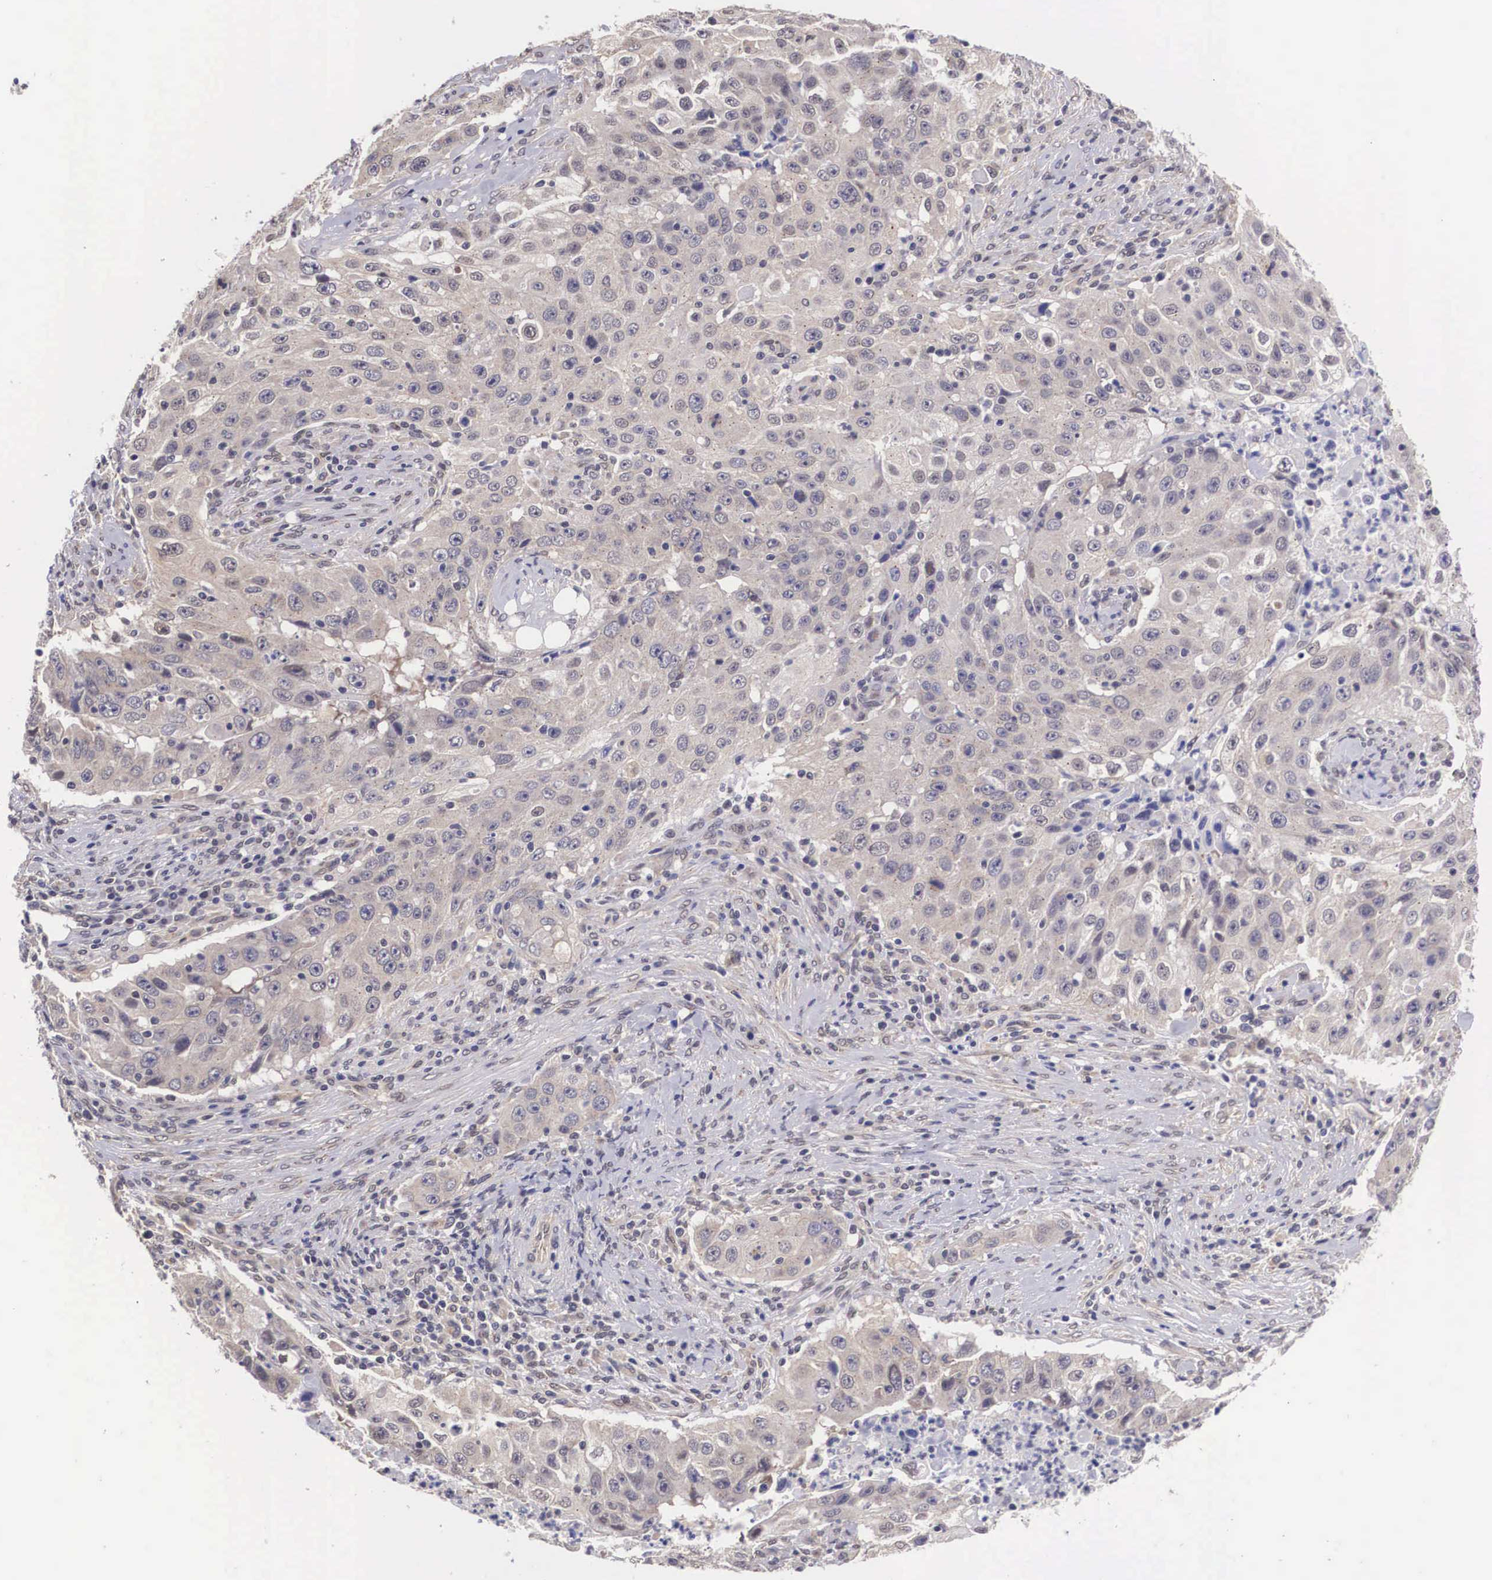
{"staining": {"intensity": "weak", "quantity": "<25%", "location": "cytoplasmic/membranous"}, "tissue": "lung cancer", "cell_type": "Tumor cells", "image_type": "cancer", "snomed": [{"axis": "morphology", "description": "Squamous cell carcinoma, NOS"}, {"axis": "topography", "description": "Lung"}], "caption": "Human lung squamous cell carcinoma stained for a protein using IHC displays no positivity in tumor cells.", "gene": "OTX2", "patient": {"sex": "male", "age": 64}}